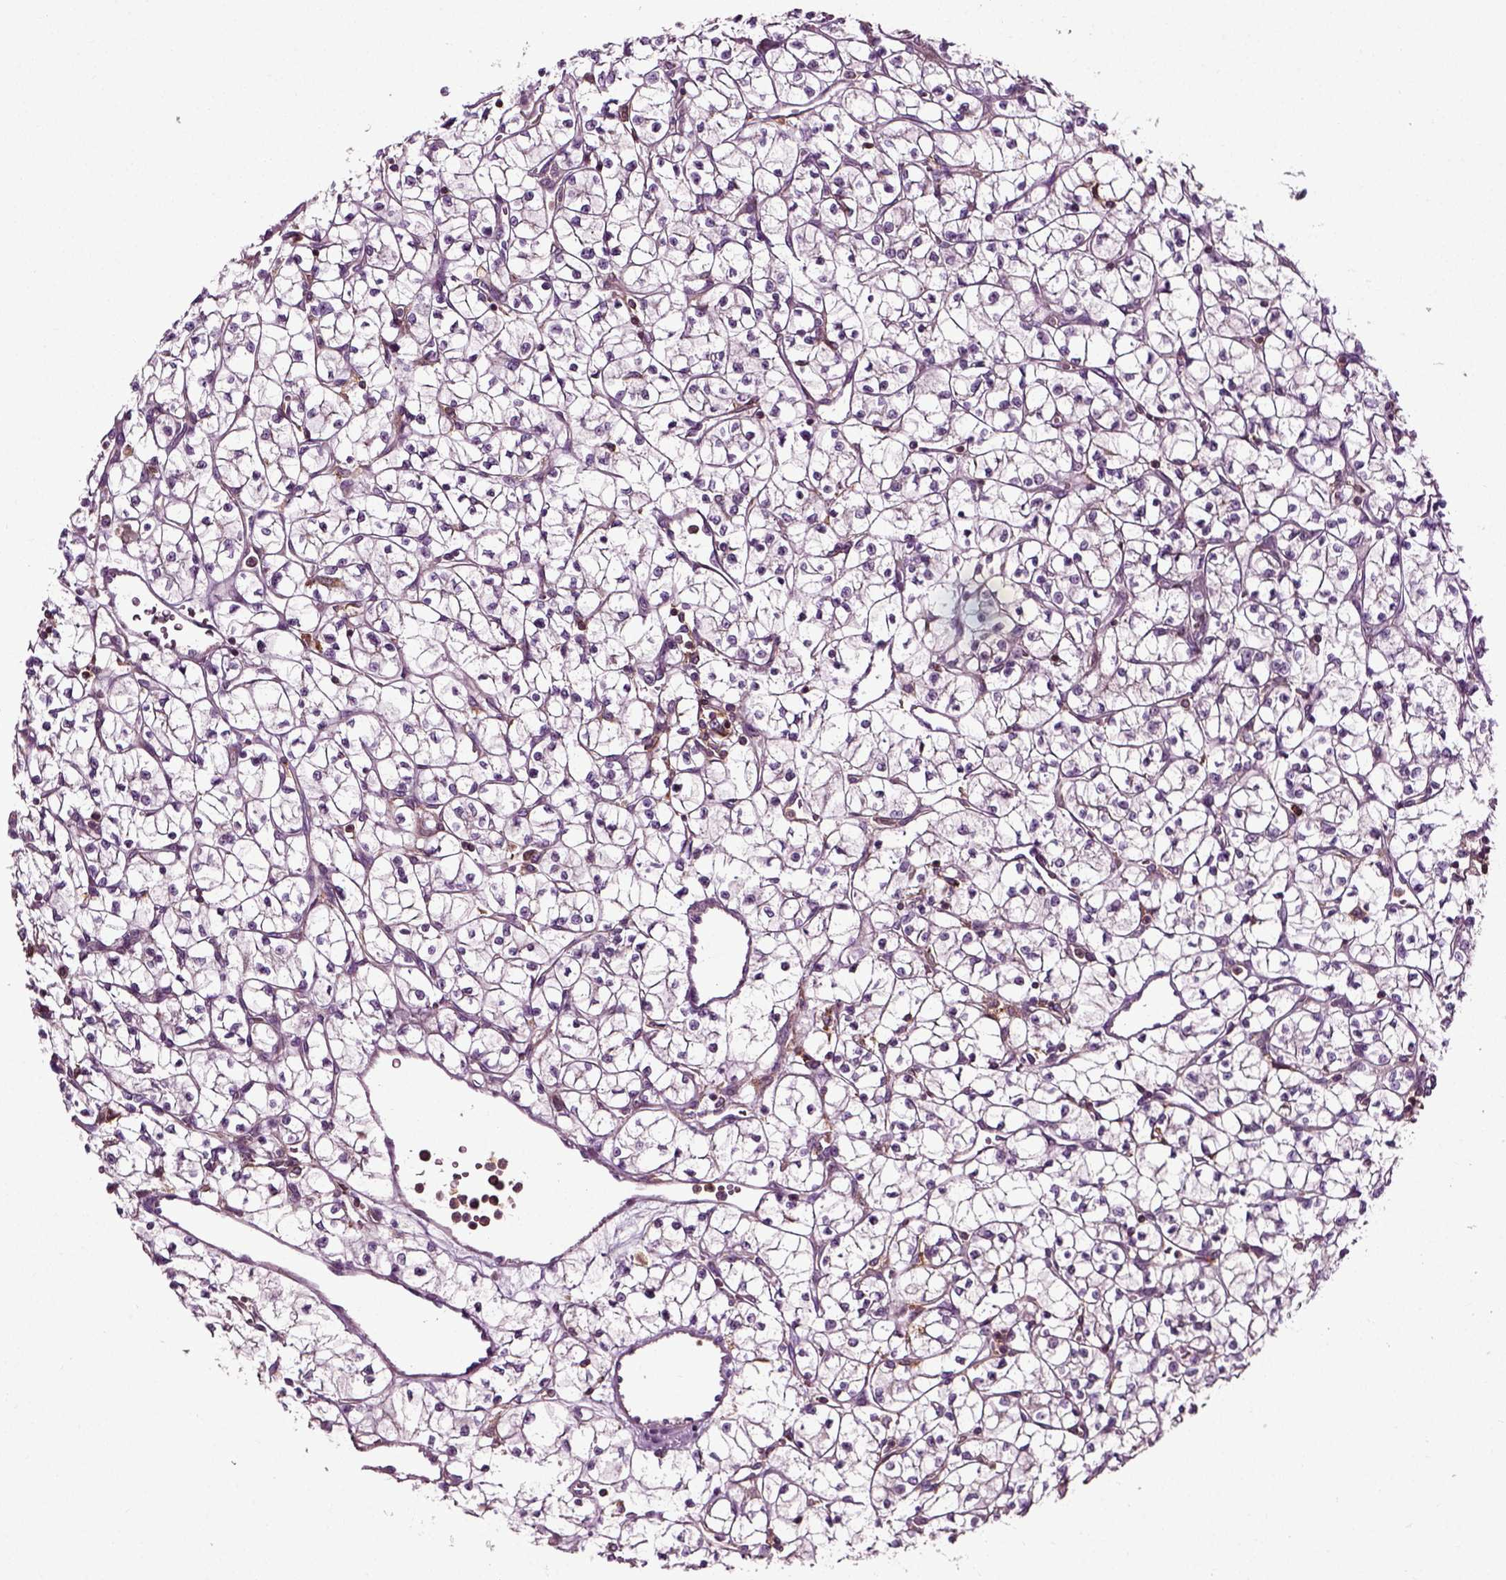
{"staining": {"intensity": "negative", "quantity": "none", "location": "none"}, "tissue": "renal cancer", "cell_type": "Tumor cells", "image_type": "cancer", "snomed": [{"axis": "morphology", "description": "Adenocarcinoma, NOS"}, {"axis": "topography", "description": "Kidney"}], "caption": "Tumor cells show no significant staining in renal cancer (adenocarcinoma).", "gene": "RHOF", "patient": {"sex": "female", "age": 64}}